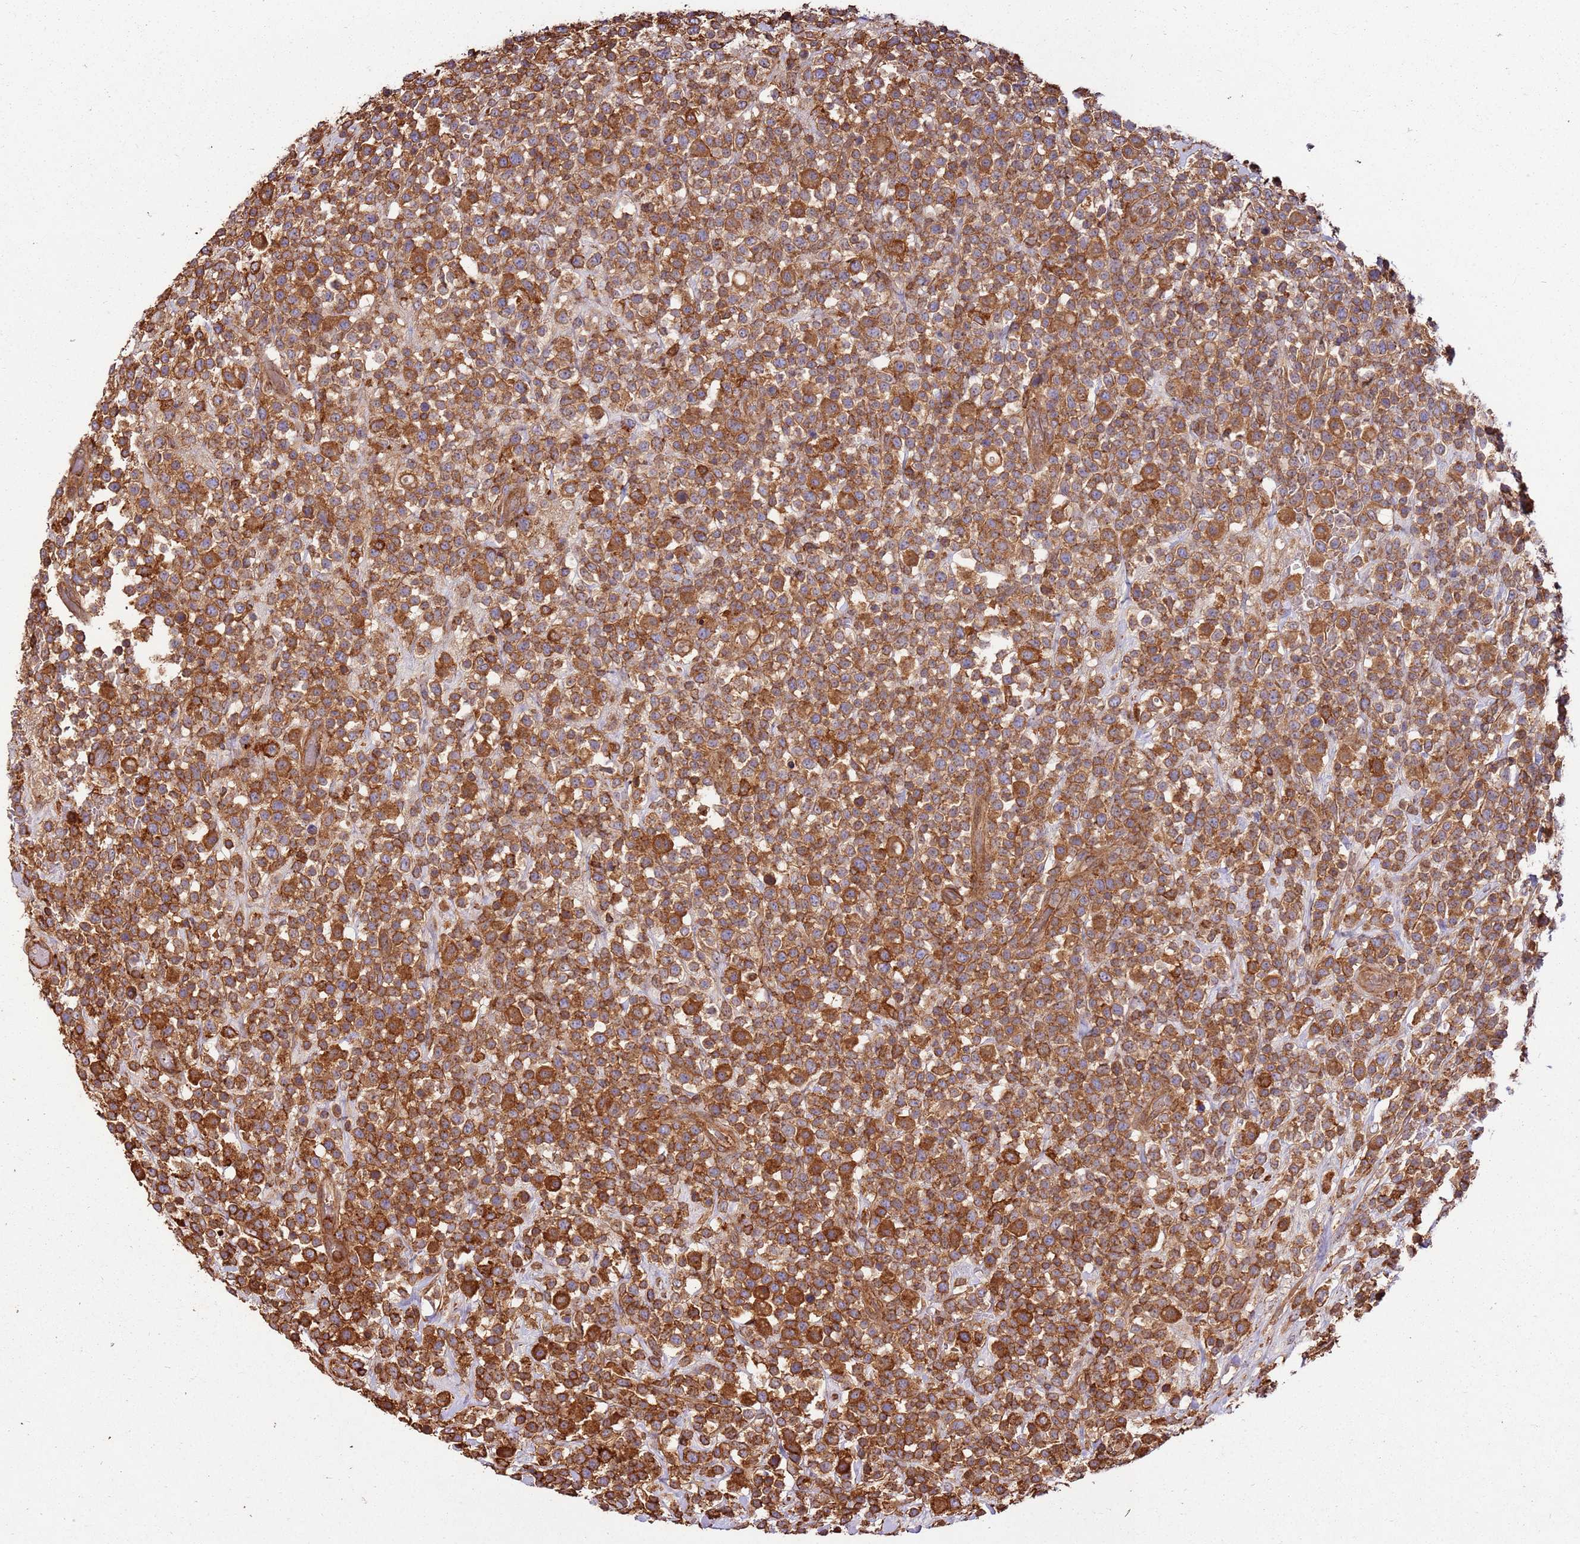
{"staining": {"intensity": "moderate", "quantity": ">75%", "location": "cytoplasmic/membranous"}, "tissue": "lymphoma", "cell_type": "Tumor cells", "image_type": "cancer", "snomed": [{"axis": "morphology", "description": "Malignant lymphoma, non-Hodgkin's type, High grade"}, {"axis": "topography", "description": "Colon"}], "caption": "Tumor cells reveal medium levels of moderate cytoplasmic/membranous staining in about >75% of cells in high-grade malignant lymphoma, non-Hodgkin's type. Nuclei are stained in blue.", "gene": "ACVR2A", "patient": {"sex": "female", "age": 53}}